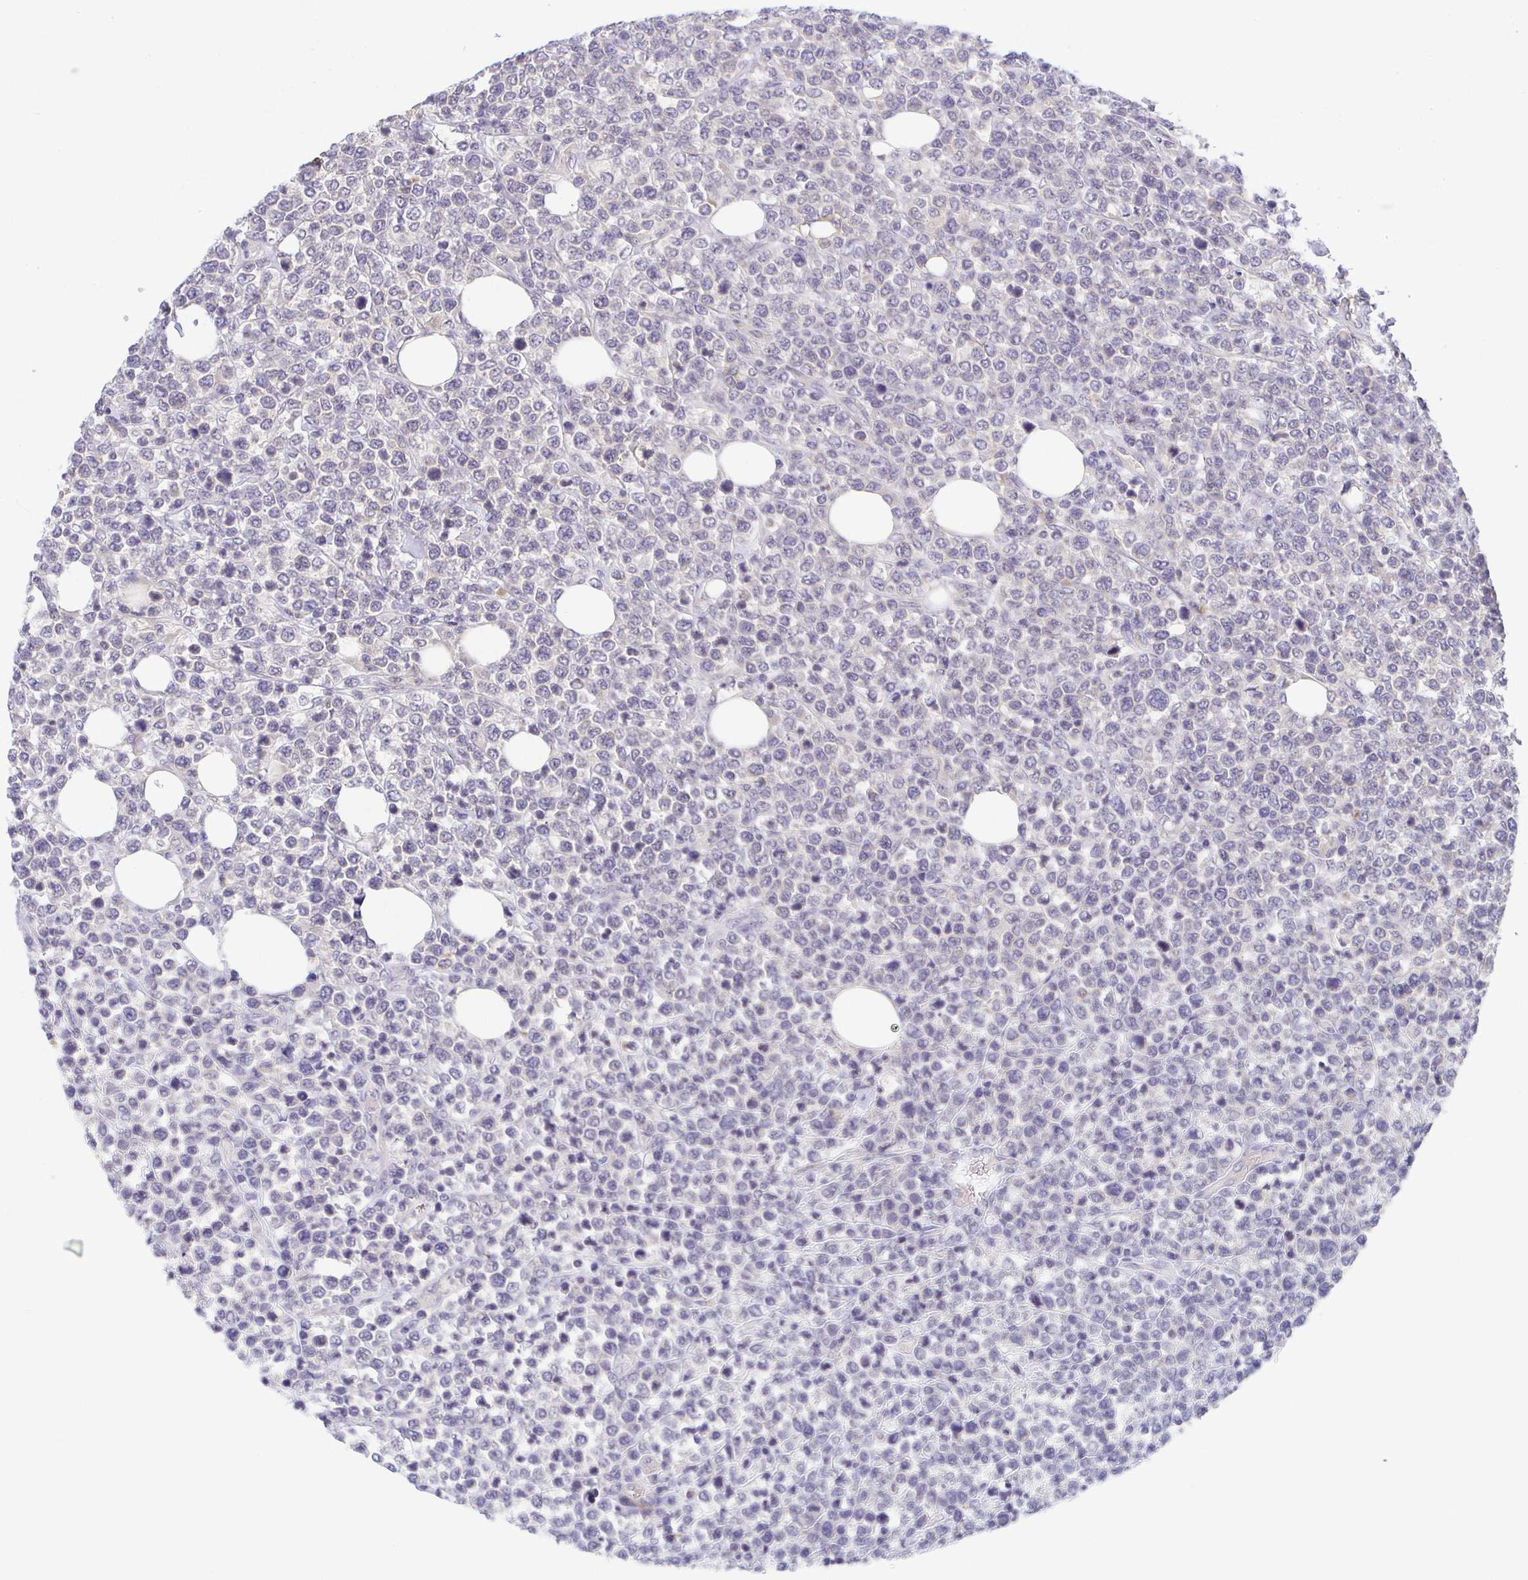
{"staining": {"intensity": "negative", "quantity": "none", "location": "none"}, "tissue": "lymphoma", "cell_type": "Tumor cells", "image_type": "cancer", "snomed": [{"axis": "morphology", "description": "Malignant lymphoma, non-Hodgkin's type, High grade"}, {"axis": "topography", "description": "Soft tissue"}], "caption": "Photomicrograph shows no significant protein expression in tumor cells of malignant lymphoma, non-Hodgkin's type (high-grade).", "gene": "BCL2L1", "patient": {"sex": "female", "age": 56}}